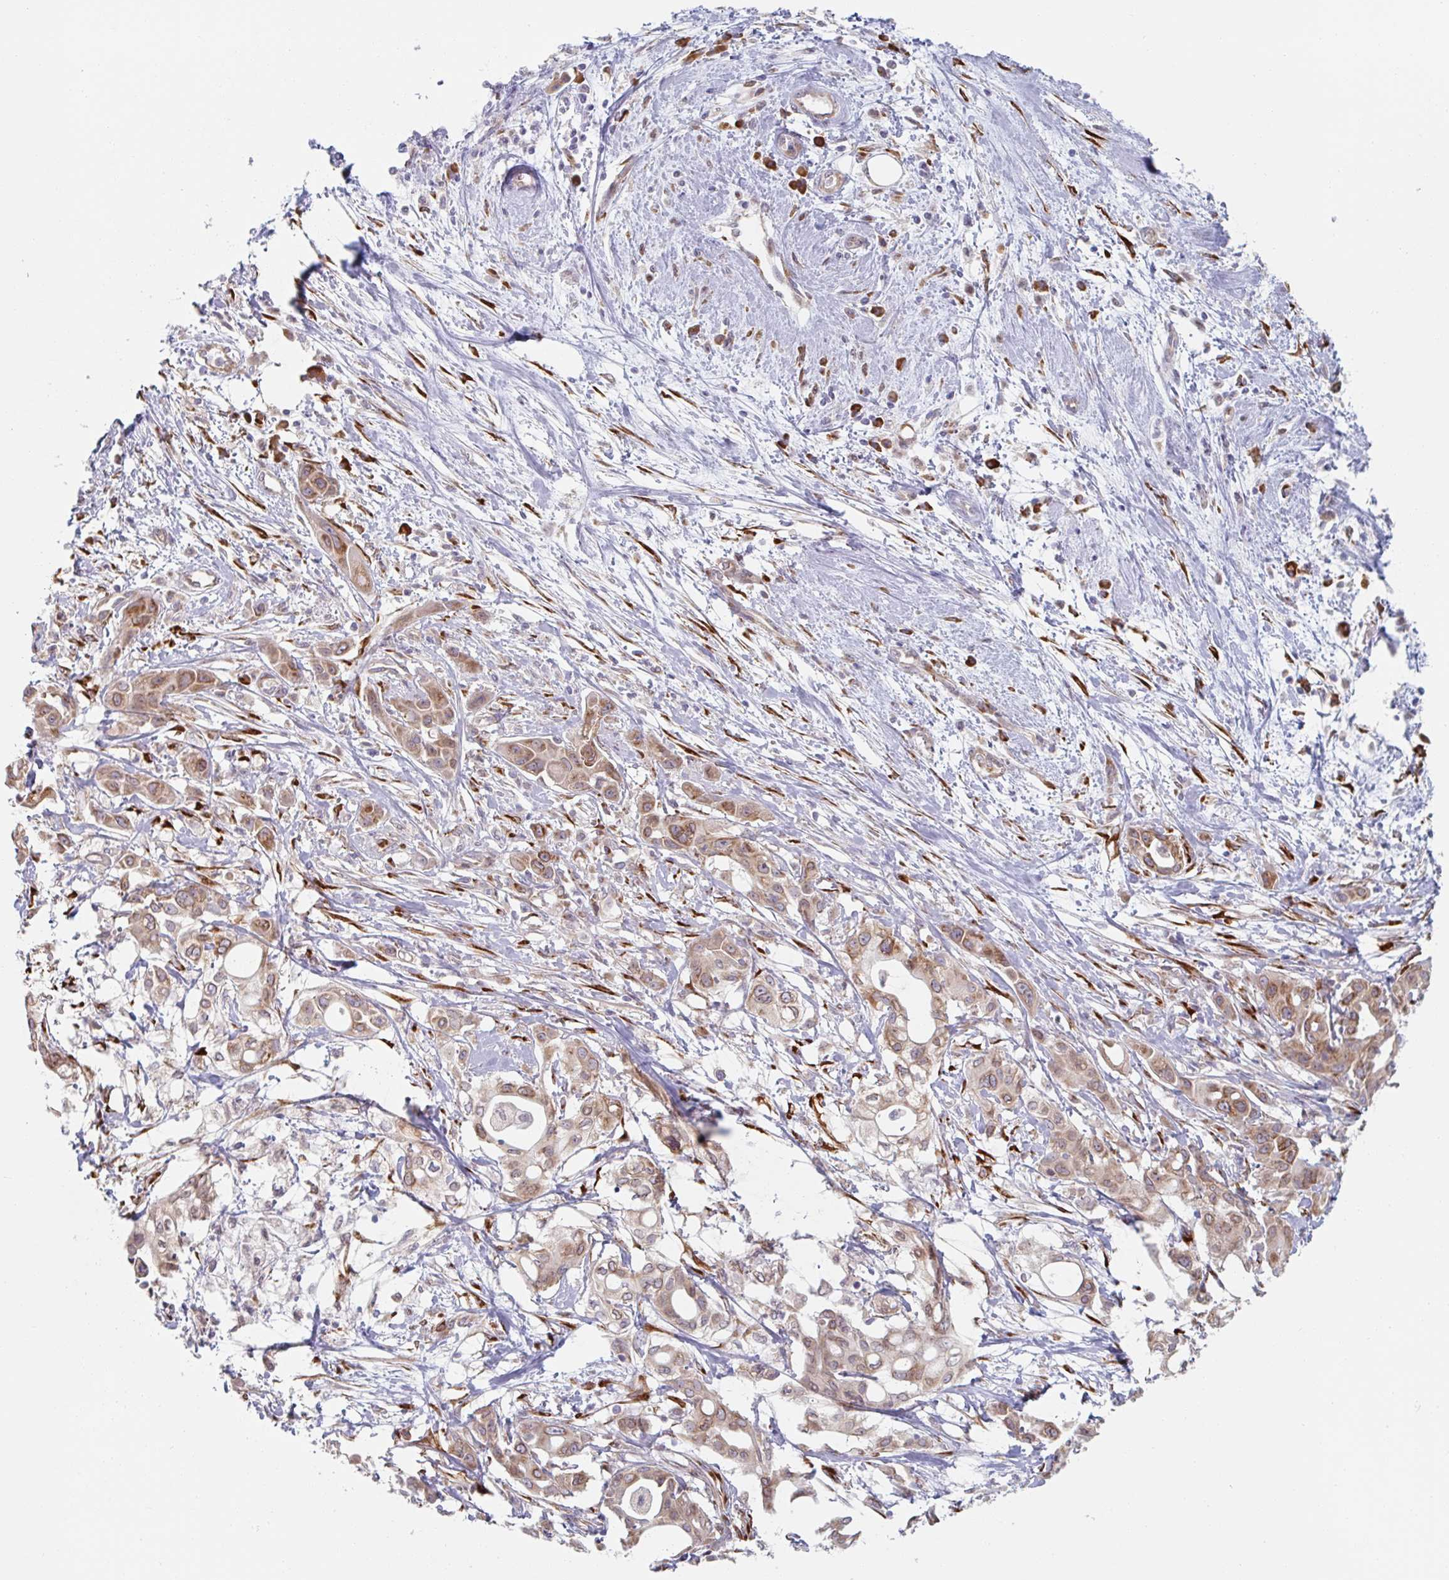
{"staining": {"intensity": "moderate", "quantity": ">75%", "location": "cytoplasmic/membranous"}, "tissue": "pancreatic cancer", "cell_type": "Tumor cells", "image_type": "cancer", "snomed": [{"axis": "morphology", "description": "Adenocarcinoma, NOS"}, {"axis": "topography", "description": "Pancreas"}], "caption": "The micrograph displays immunohistochemical staining of pancreatic cancer. There is moderate cytoplasmic/membranous expression is identified in about >75% of tumor cells.", "gene": "TRAPPC10", "patient": {"sex": "female", "age": 68}}